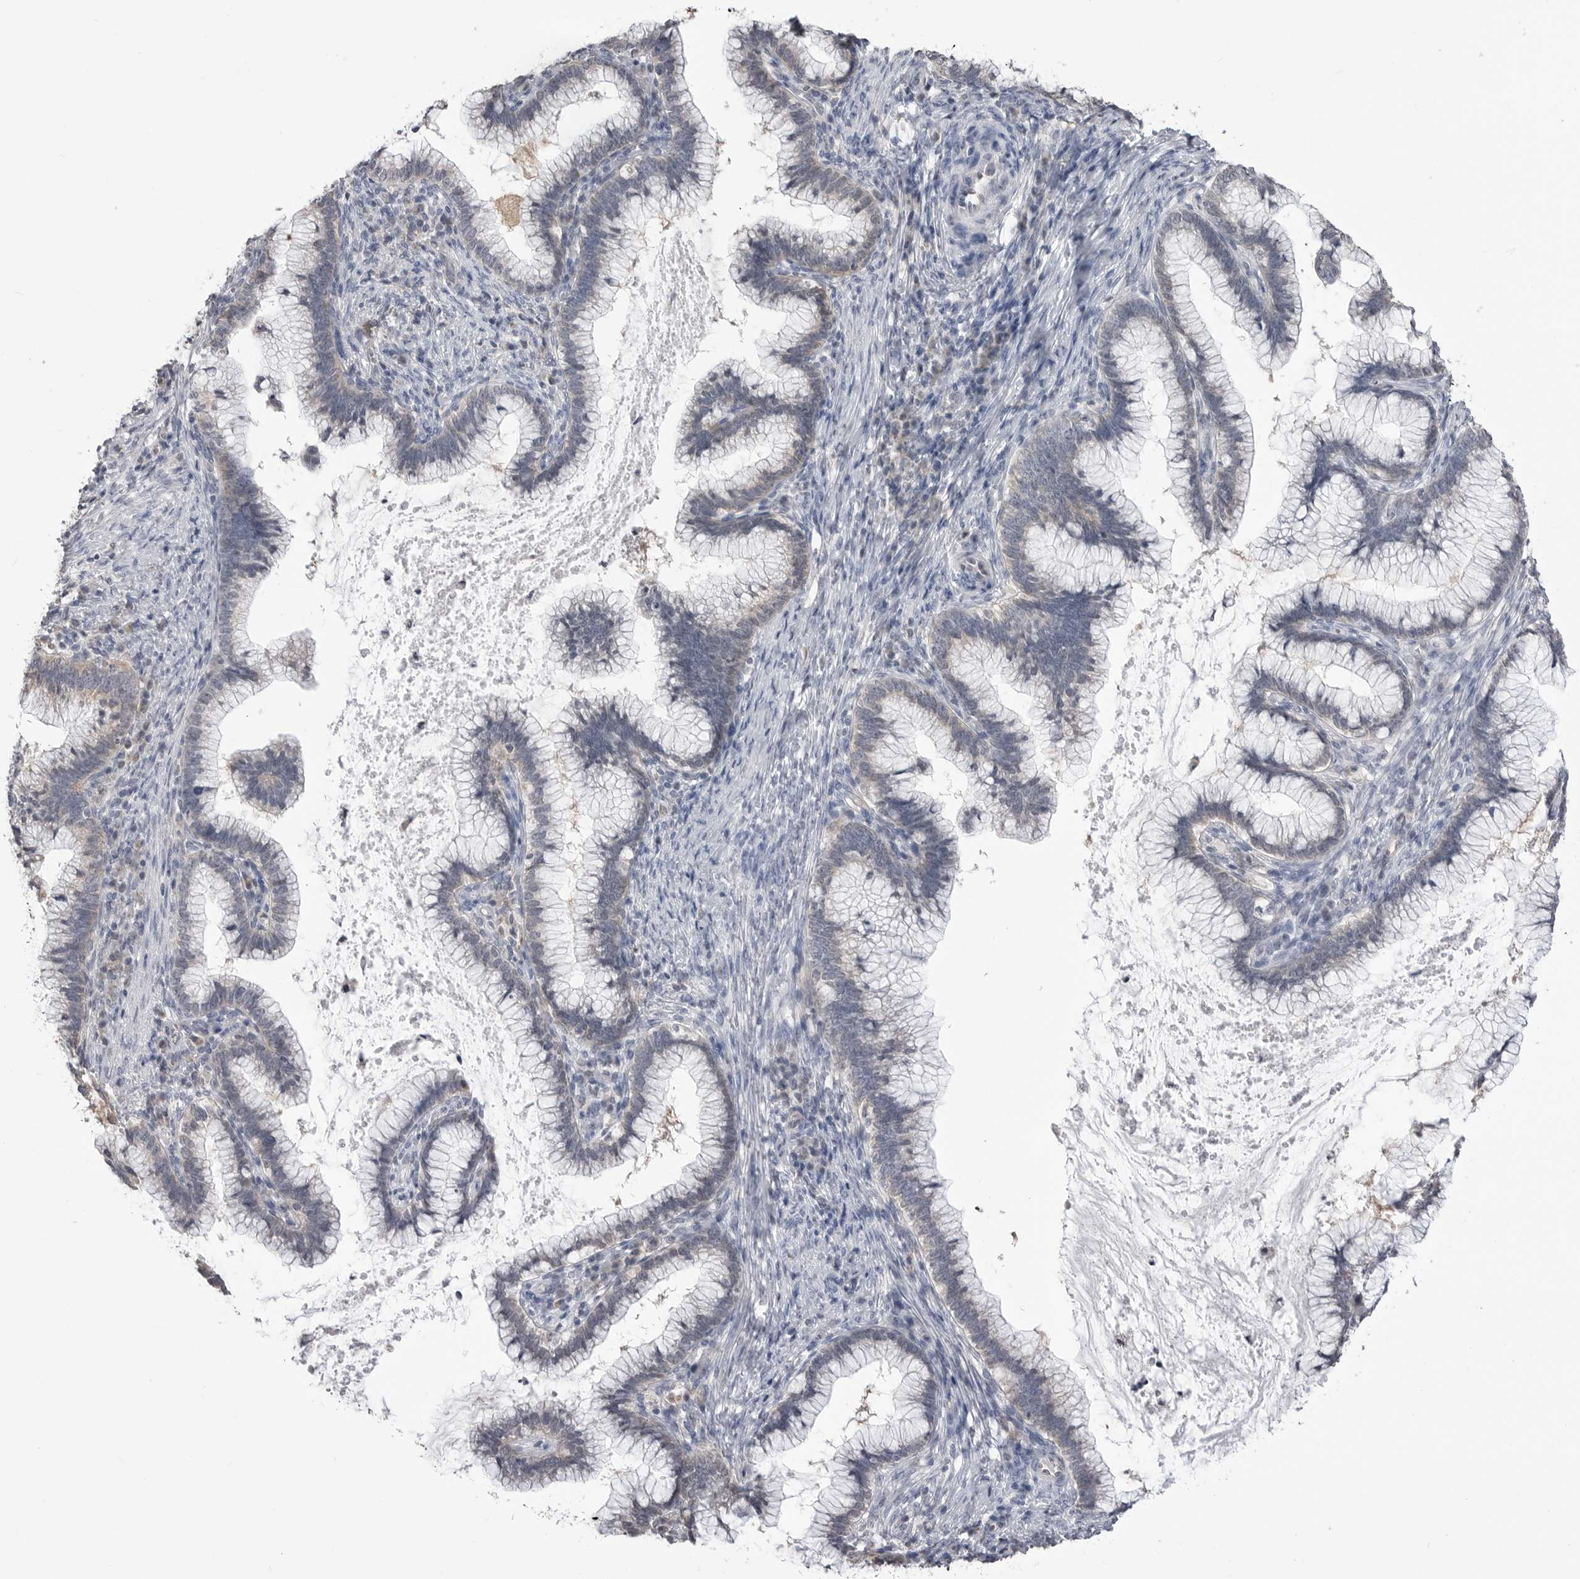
{"staining": {"intensity": "weak", "quantity": "<25%", "location": "cytoplasmic/membranous"}, "tissue": "cervical cancer", "cell_type": "Tumor cells", "image_type": "cancer", "snomed": [{"axis": "morphology", "description": "Adenocarcinoma, NOS"}, {"axis": "topography", "description": "Cervix"}], "caption": "Tumor cells show no significant protein staining in cervical cancer (adenocarcinoma). (DAB immunohistochemistry (IHC), high magnification).", "gene": "FH", "patient": {"sex": "female", "age": 36}}